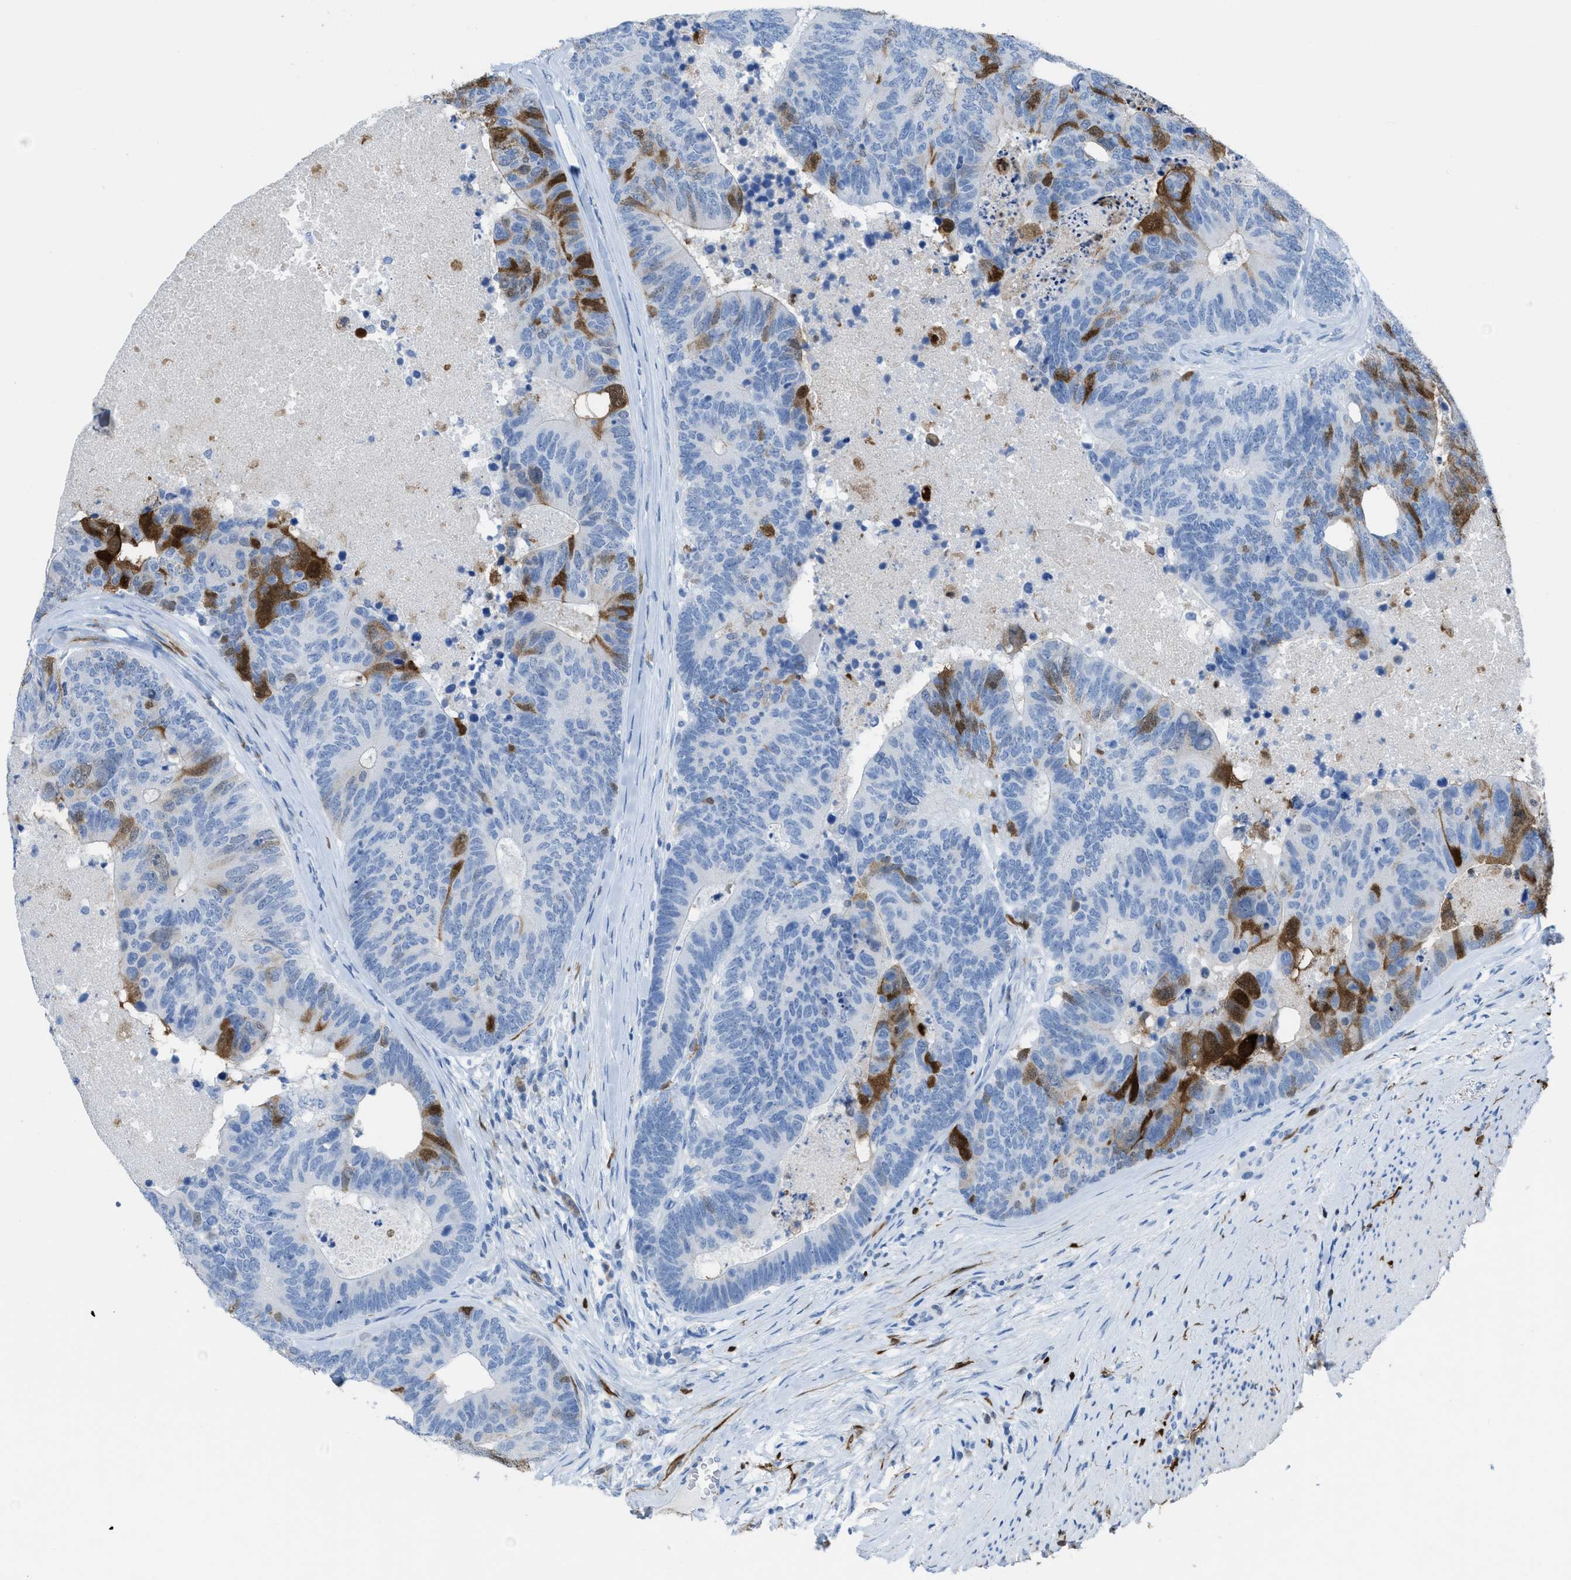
{"staining": {"intensity": "moderate", "quantity": "25%-75%", "location": "cytoplasmic/membranous,nuclear"}, "tissue": "colorectal cancer", "cell_type": "Tumor cells", "image_type": "cancer", "snomed": [{"axis": "morphology", "description": "Adenocarcinoma, NOS"}, {"axis": "topography", "description": "Colon"}], "caption": "Moderate cytoplasmic/membranous and nuclear protein expression is seen in about 25%-75% of tumor cells in adenocarcinoma (colorectal).", "gene": "CDKN2A", "patient": {"sex": "female", "age": 67}}